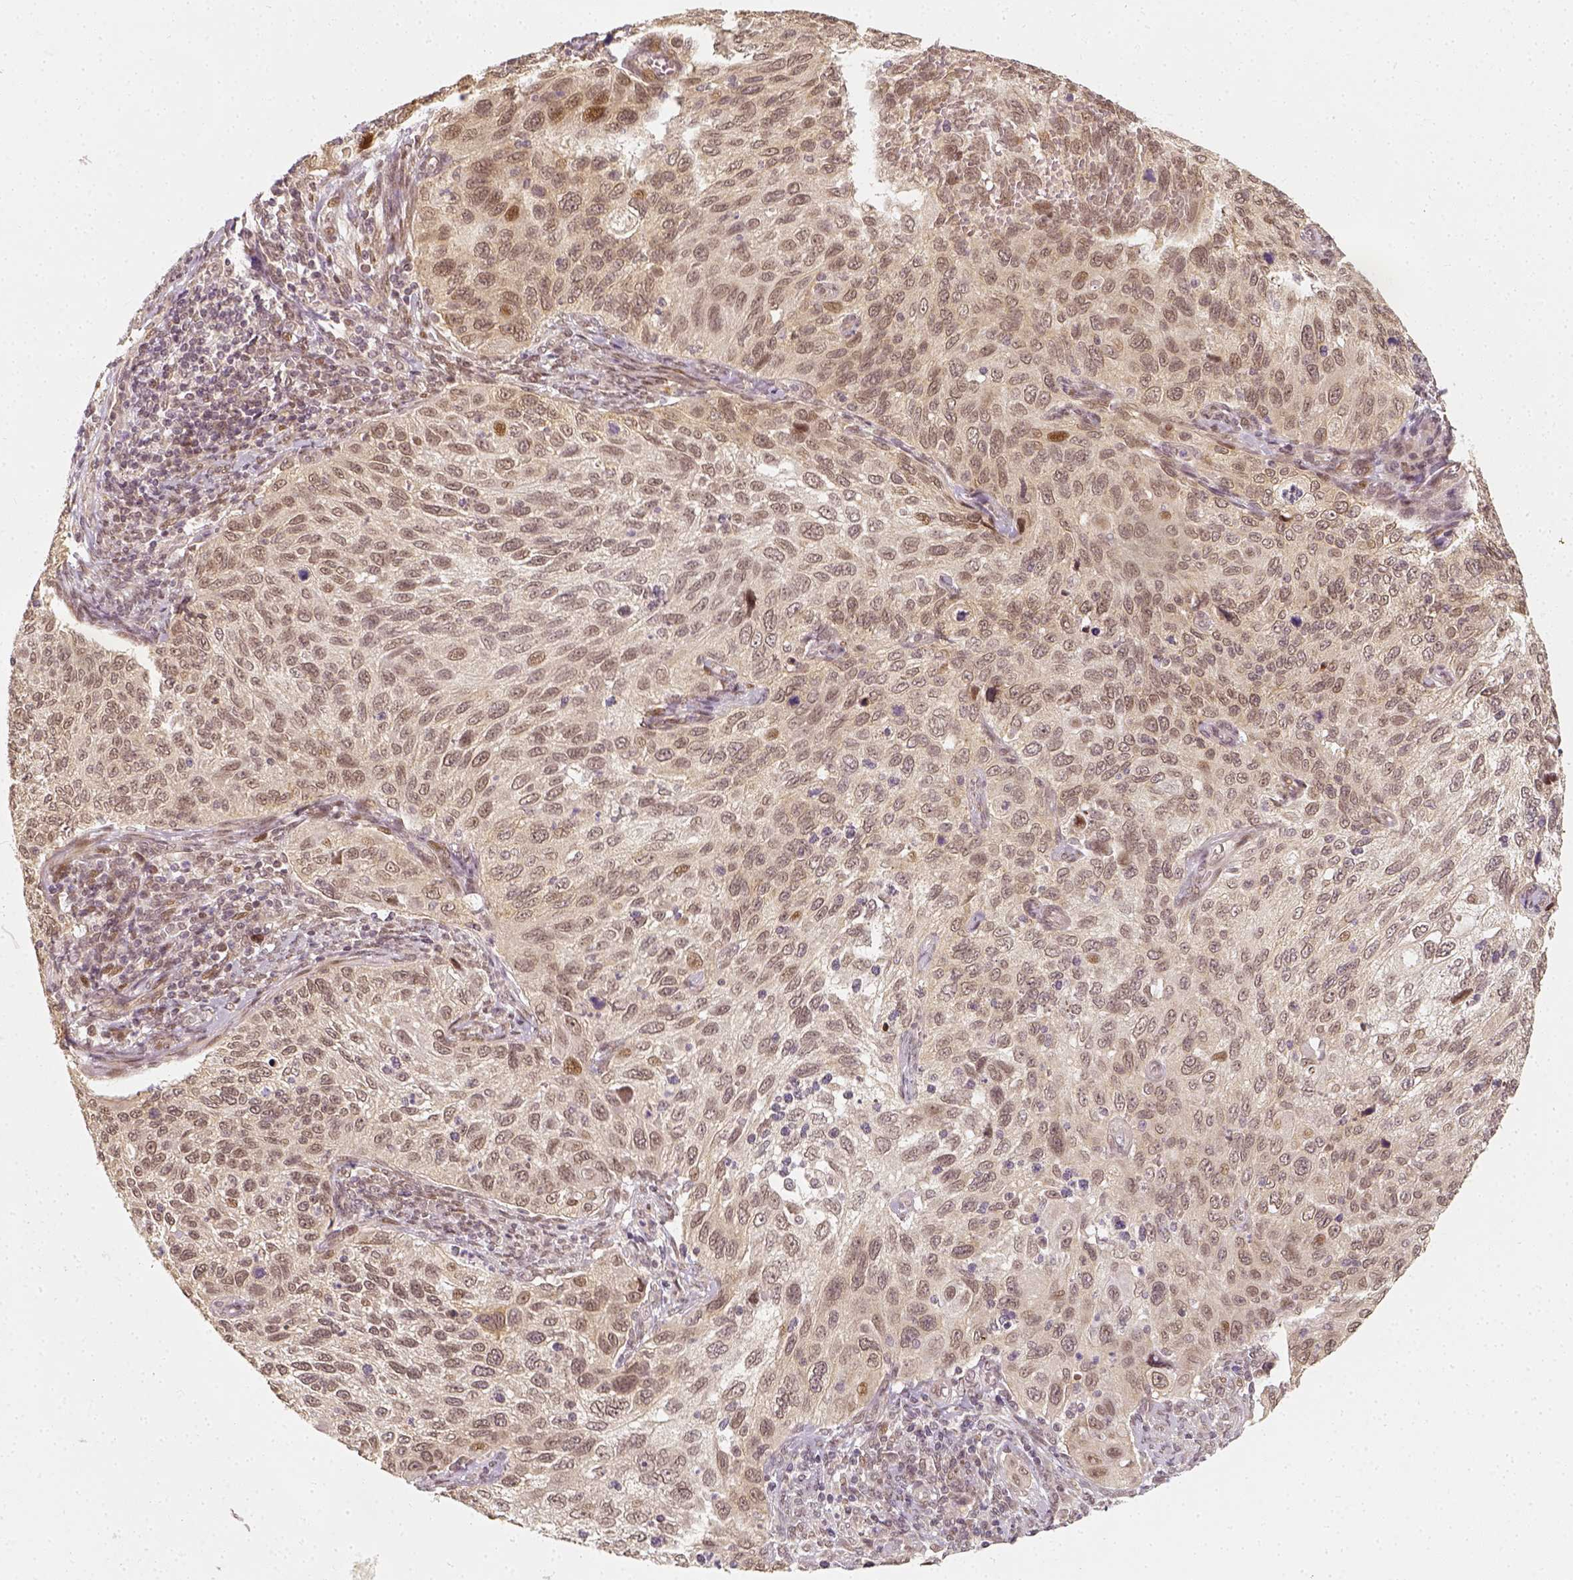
{"staining": {"intensity": "moderate", "quantity": "<25%", "location": "nuclear"}, "tissue": "cervical cancer", "cell_type": "Tumor cells", "image_type": "cancer", "snomed": [{"axis": "morphology", "description": "Squamous cell carcinoma, NOS"}, {"axis": "topography", "description": "Cervix"}], "caption": "Cervical squamous cell carcinoma stained for a protein (brown) shows moderate nuclear positive positivity in approximately <25% of tumor cells.", "gene": "ZMAT3", "patient": {"sex": "female", "age": 70}}